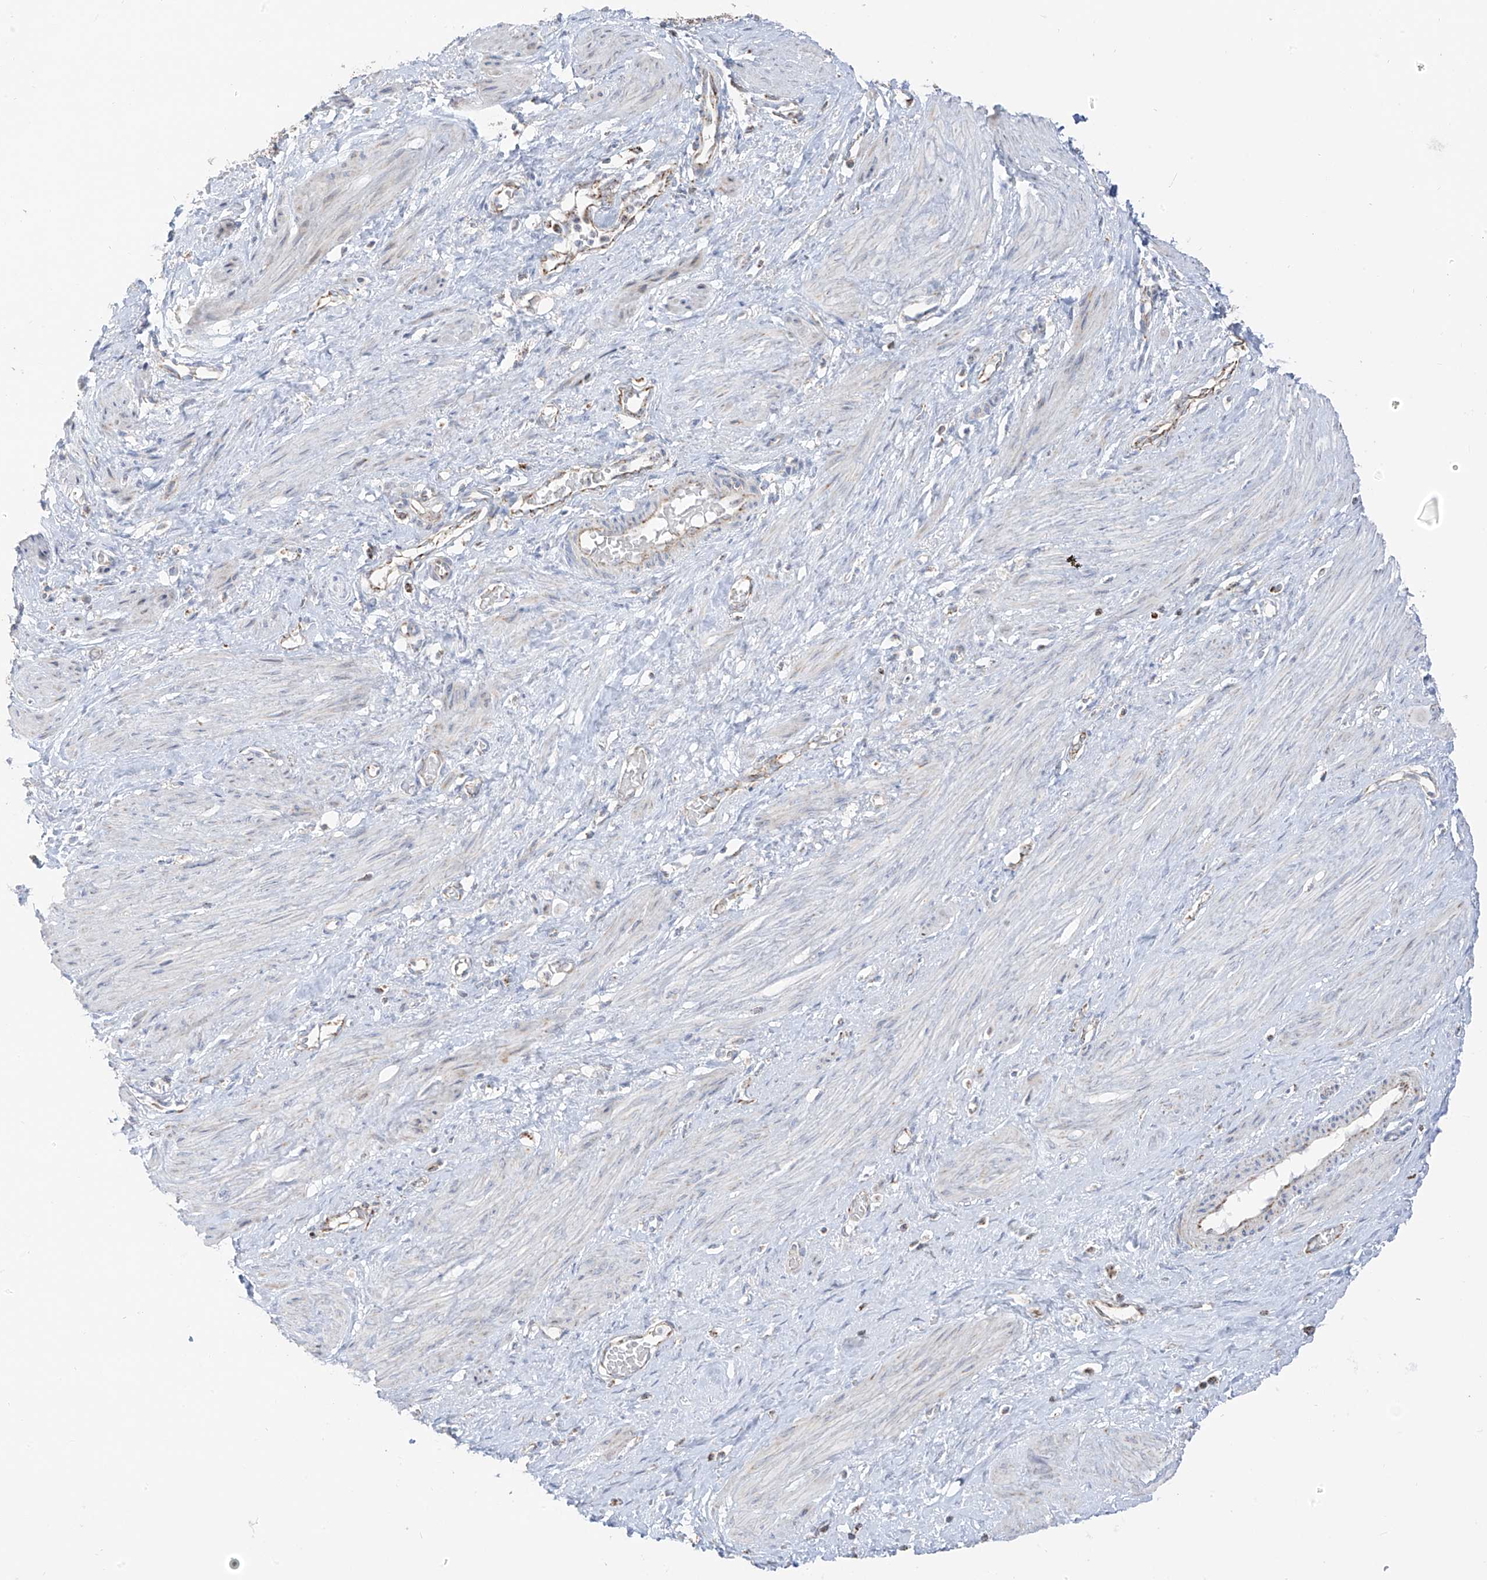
{"staining": {"intensity": "negative", "quantity": "none", "location": "none"}, "tissue": "smooth muscle", "cell_type": "Smooth muscle cells", "image_type": "normal", "snomed": [{"axis": "morphology", "description": "Normal tissue, NOS"}, {"axis": "topography", "description": "Endometrium"}], "caption": "Immunohistochemistry micrograph of benign smooth muscle: smooth muscle stained with DAB (3,3'-diaminobenzidine) displays no significant protein staining in smooth muscle cells. Nuclei are stained in blue.", "gene": "ETHE1", "patient": {"sex": "female", "age": 33}}